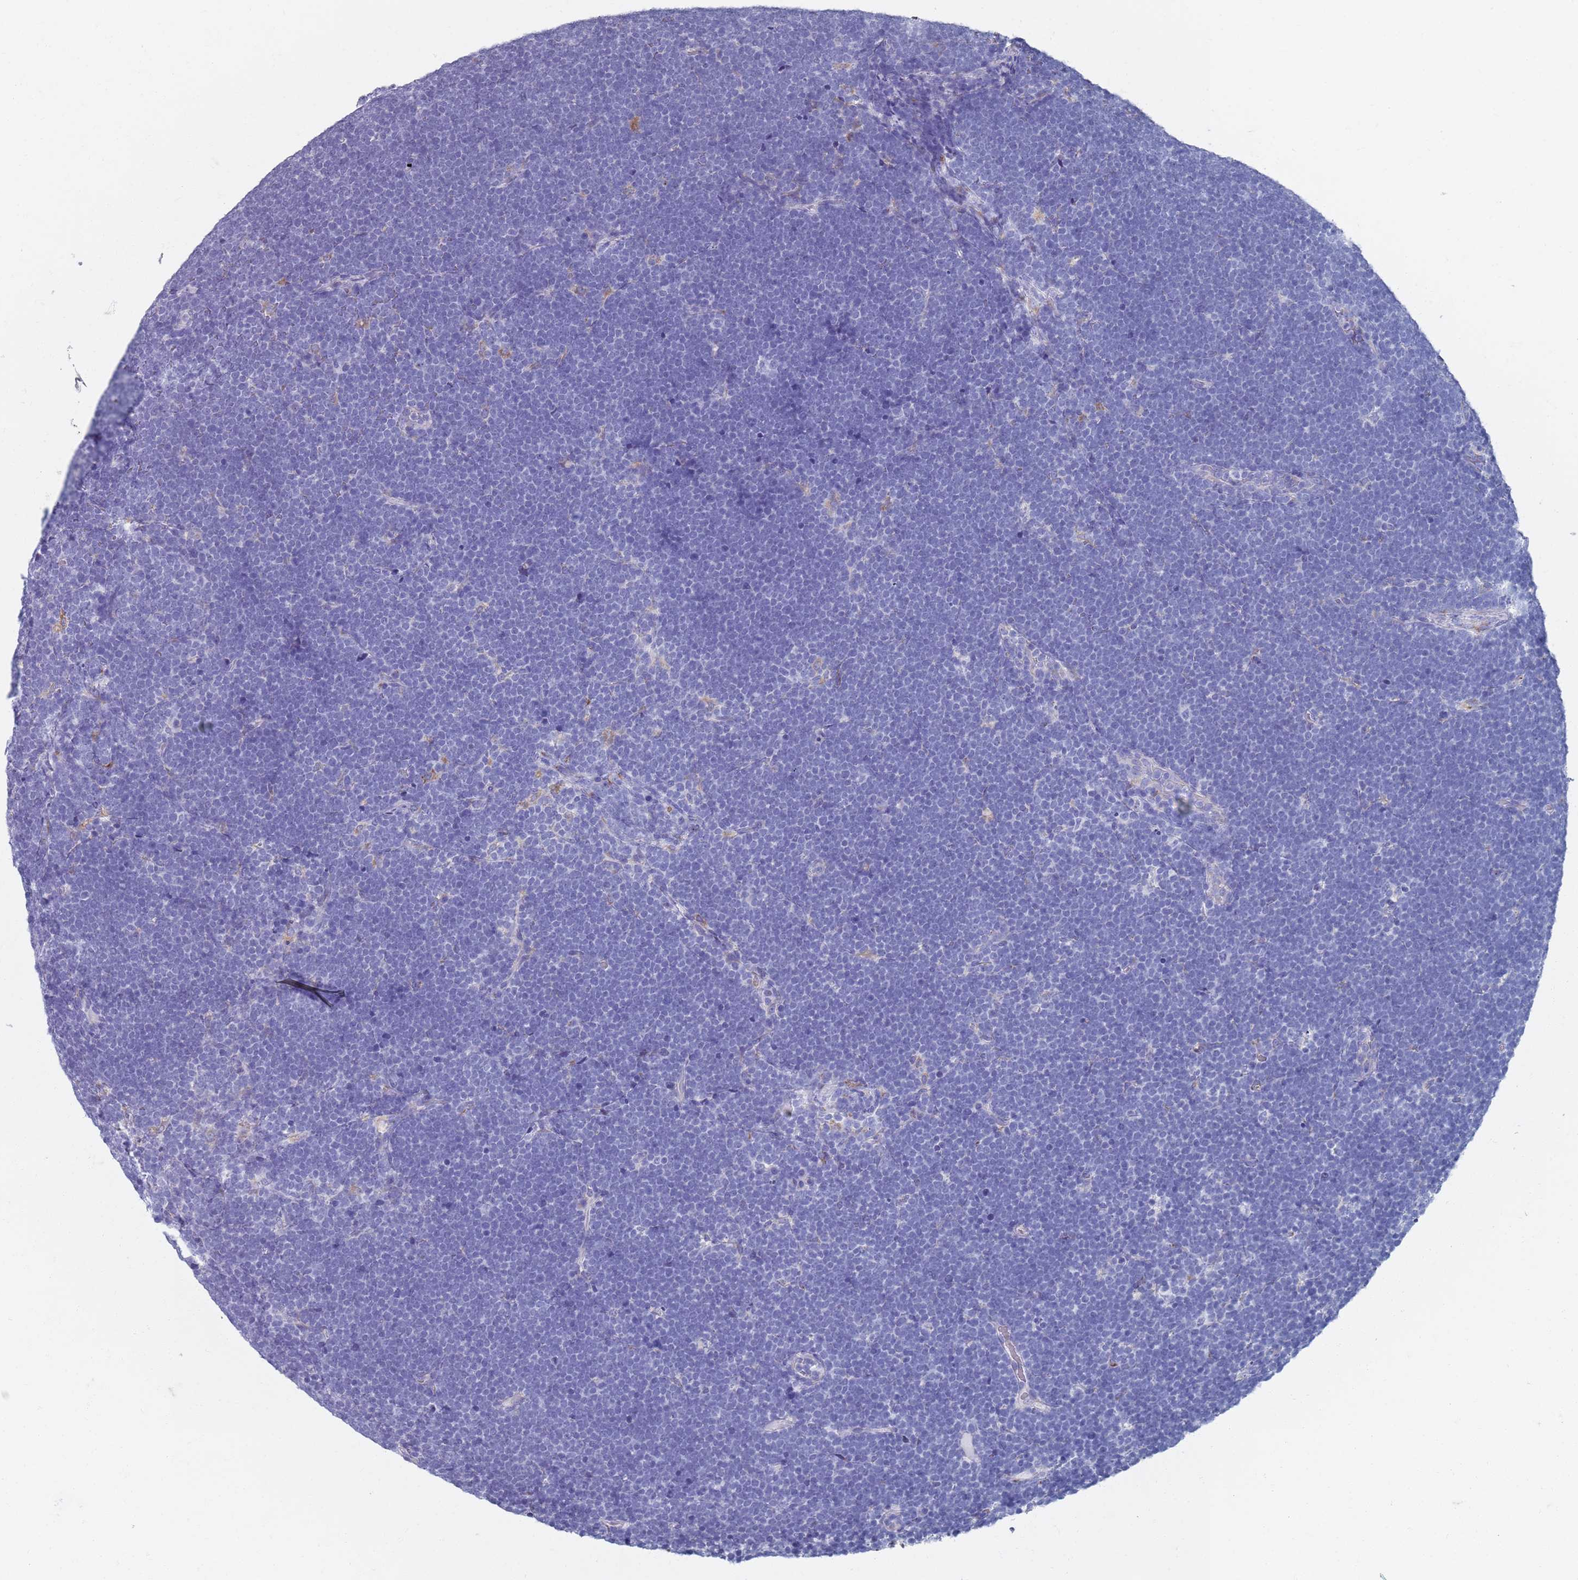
{"staining": {"intensity": "negative", "quantity": "none", "location": "none"}, "tissue": "lymphoma", "cell_type": "Tumor cells", "image_type": "cancer", "snomed": [{"axis": "morphology", "description": "Malignant lymphoma, non-Hodgkin's type, High grade"}, {"axis": "topography", "description": "Lymph node"}], "caption": "High magnification brightfield microscopy of high-grade malignant lymphoma, non-Hodgkin's type stained with DAB (brown) and counterstained with hematoxylin (blue): tumor cells show no significant staining.", "gene": "PLOD1", "patient": {"sex": "male", "age": 13}}